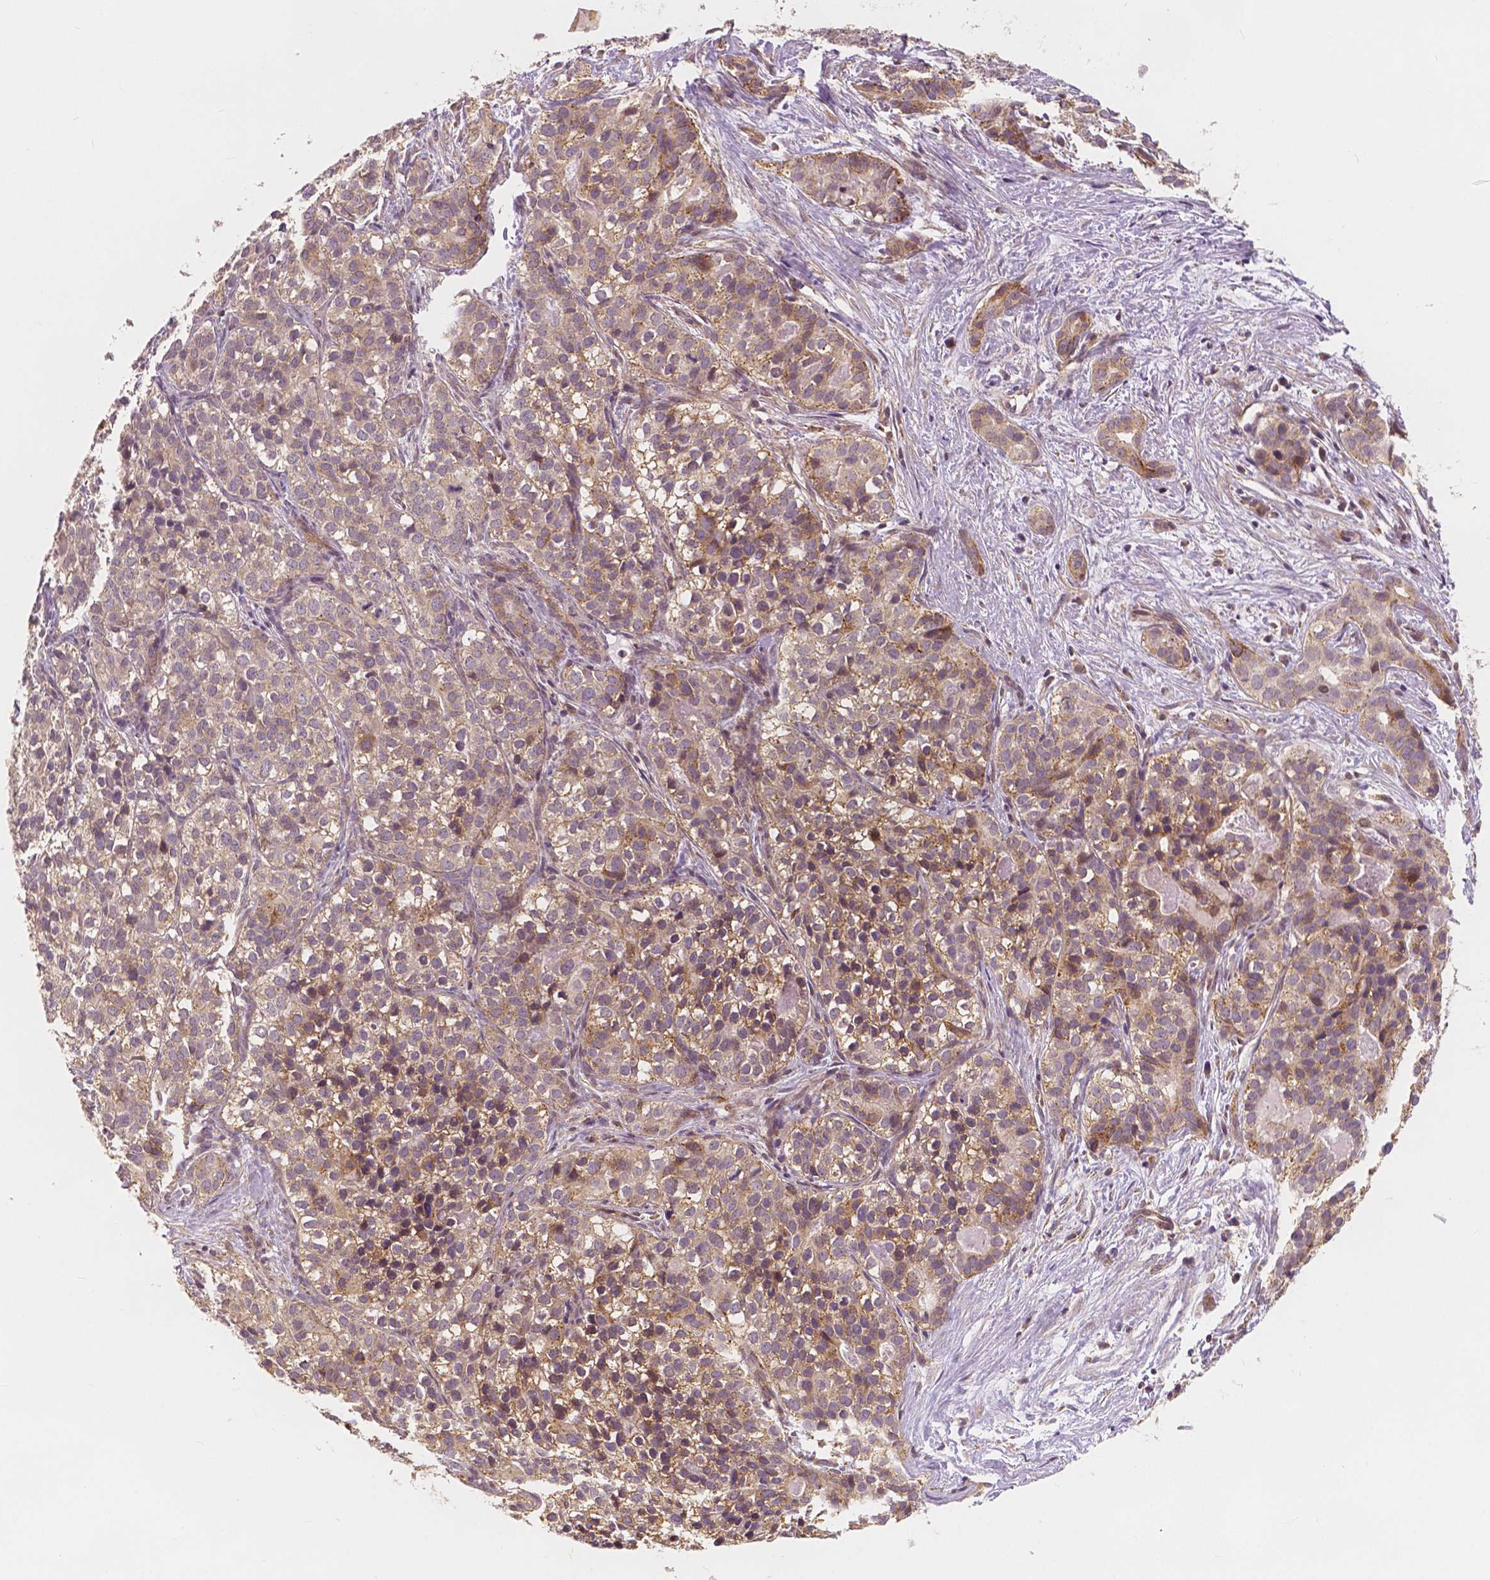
{"staining": {"intensity": "weak", "quantity": ">75%", "location": "cytoplasmic/membranous"}, "tissue": "liver cancer", "cell_type": "Tumor cells", "image_type": "cancer", "snomed": [{"axis": "morphology", "description": "Cholangiocarcinoma"}, {"axis": "topography", "description": "Liver"}], "caption": "Immunohistochemistry image of neoplastic tissue: human cholangiocarcinoma (liver) stained using IHC shows low levels of weak protein expression localized specifically in the cytoplasmic/membranous of tumor cells, appearing as a cytoplasmic/membranous brown color.", "gene": "SNX12", "patient": {"sex": "male", "age": 56}}